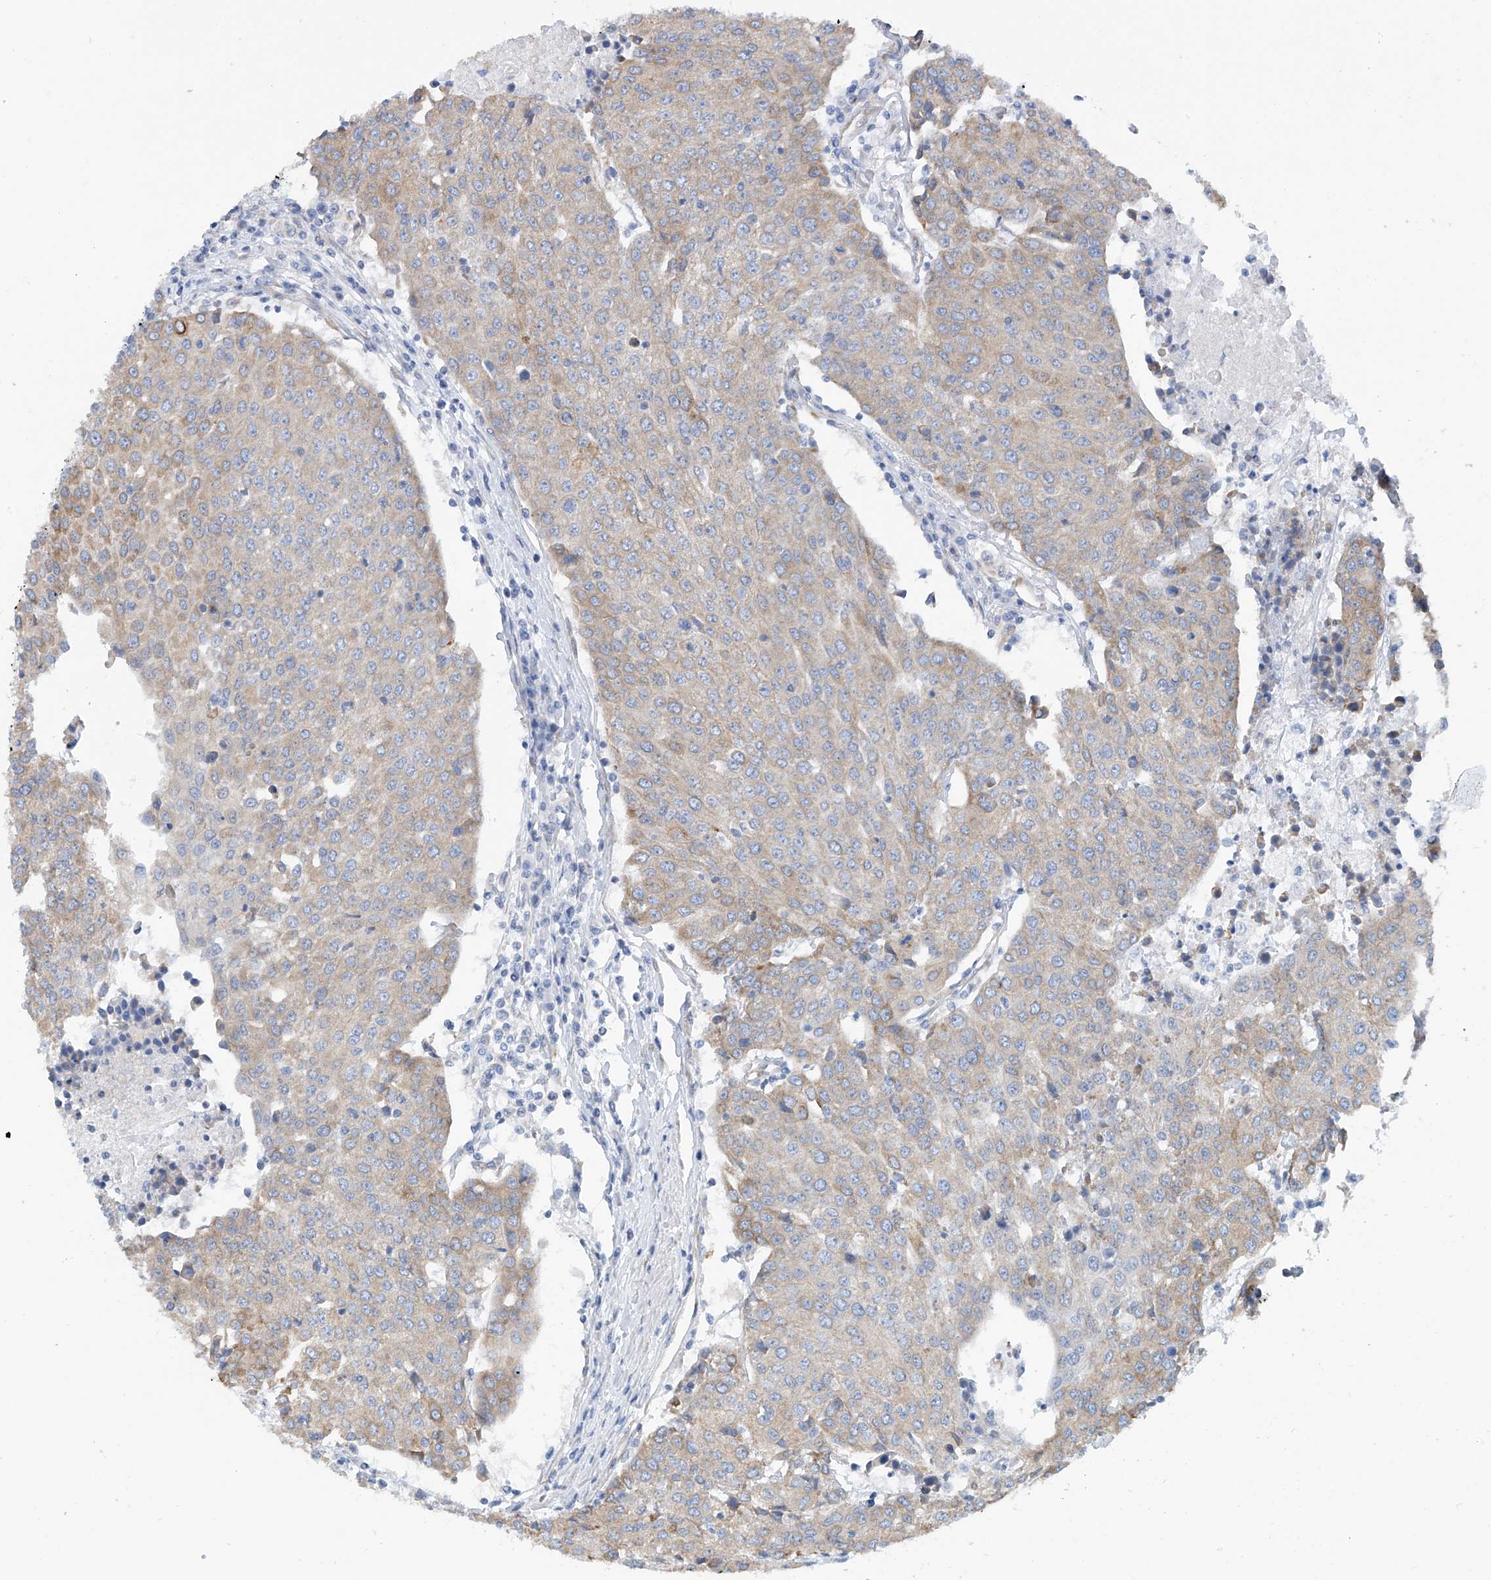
{"staining": {"intensity": "weak", "quantity": "<25%", "location": "cytoplasmic/membranous"}, "tissue": "urothelial cancer", "cell_type": "Tumor cells", "image_type": "cancer", "snomed": [{"axis": "morphology", "description": "Urothelial carcinoma, High grade"}, {"axis": "topography", "description": "Urinary bladder"}], "caption": "Immunohistochemical staining of human urothelial carcinoma (high-grade) reveals no significant staining in tumor cells.", "gene": "RCN2", "patient": {"sex": "female", "age": 85}}